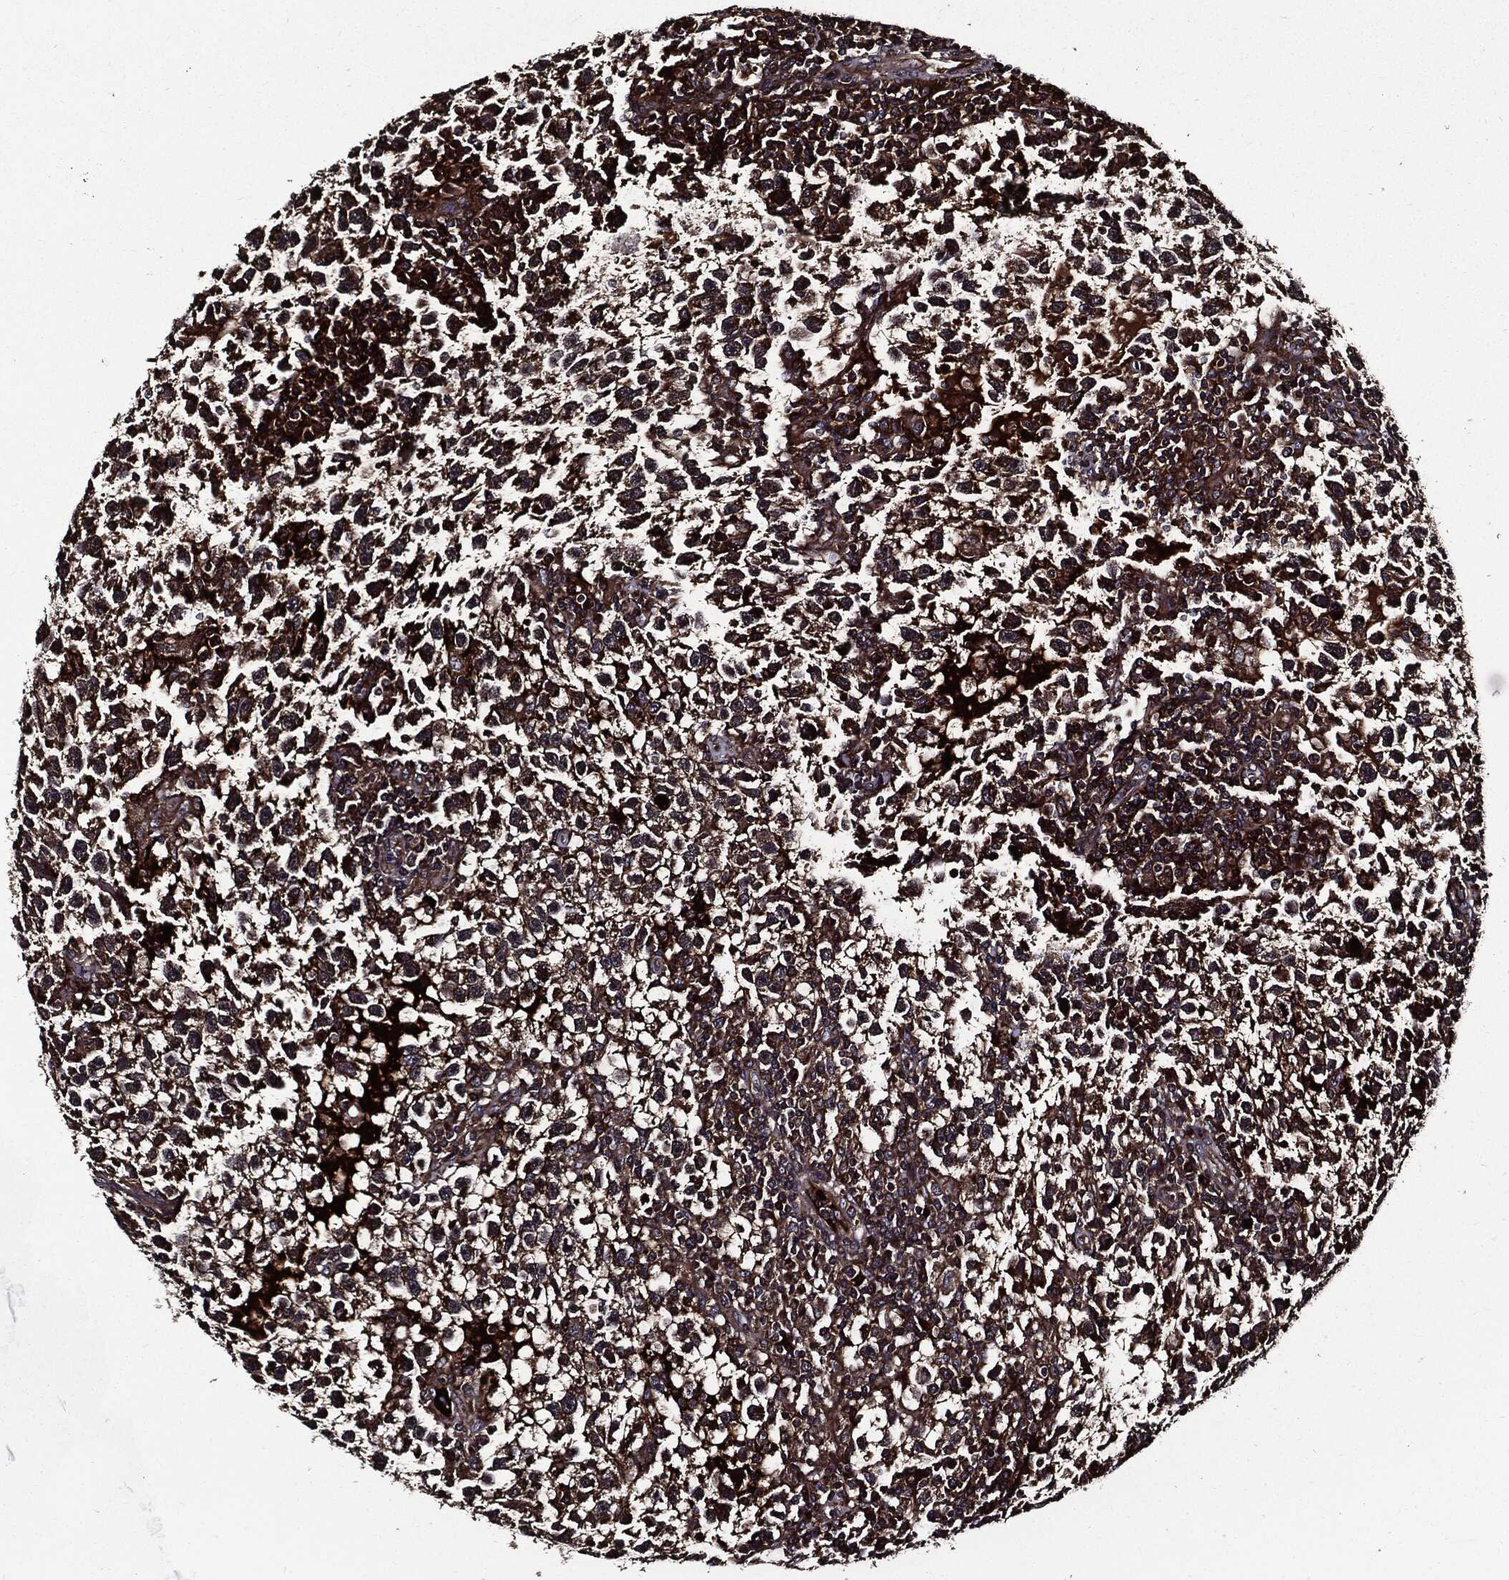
{"staining": {"intensity": "strong", "quantity": ">75%", "location": "cytoplasmic/membranous"}, "tissue": "testis cancer", "cell_type": "Tumor cells", "image_type": "cancer", "snomed": [{"axis": "morphology", "description": "Seminoma, NOS"}, {"axis": "topography", "description": "Testis"}], "caption": "Immunohistochemistry image of human testis seminoma stained for a protein (brown), which reveals high levels of strong cytoplasmic/membranous positivity in about >75% of tumor cells.", "gene": "HTT", "patient": {"sex": "male", "age": 47}}